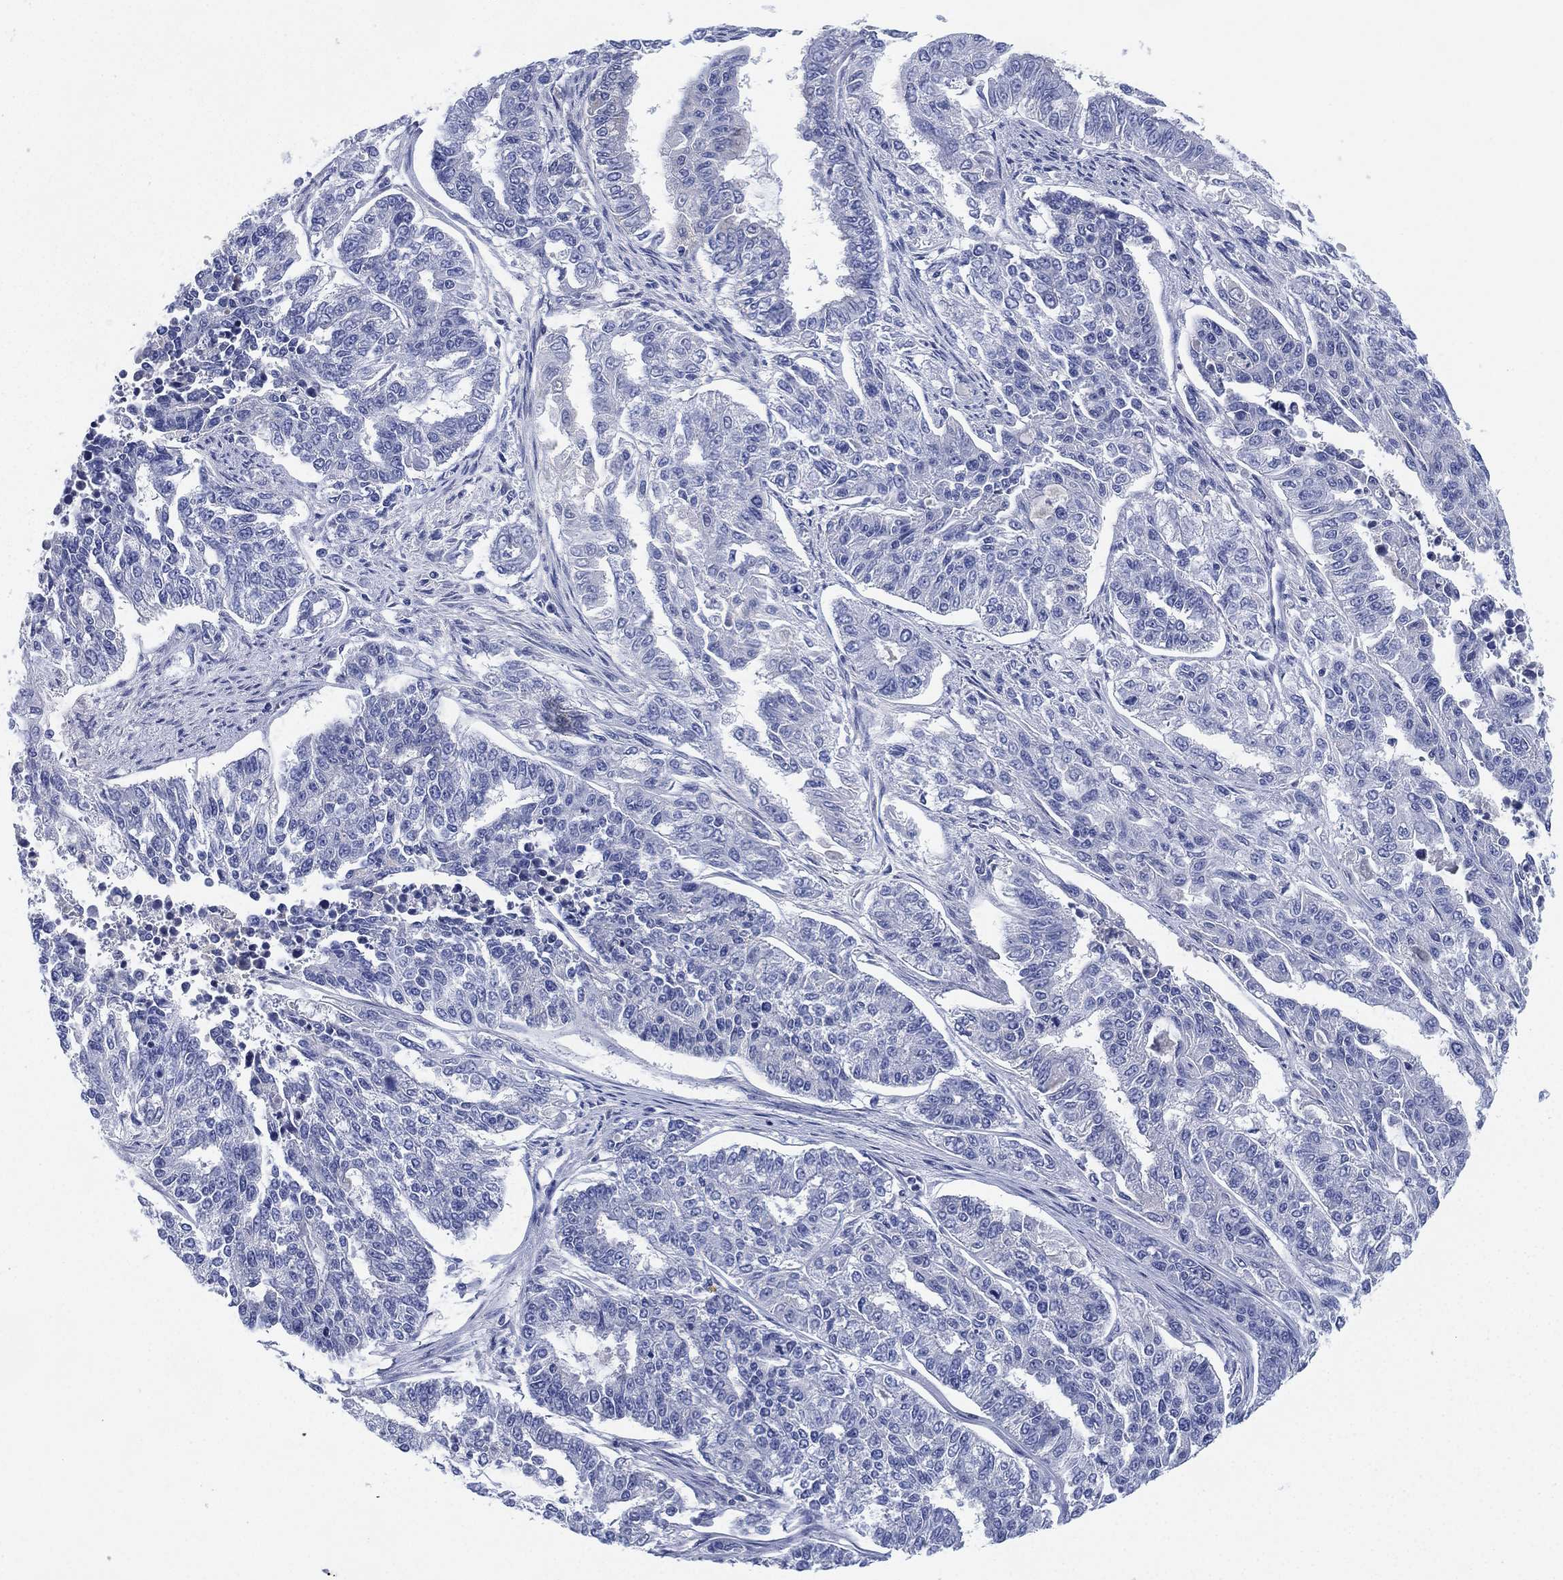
{"staining": {"intensity": "negative", "quantity": "none", "location": "none"}, "tissue": "endometrial cancer", "cell_type": "Tumor cells", "image_type": "cancer", "snomed": [{"axis": "morphology", "description": "Adenocarcinoma, NOS"}, {"axis": "topography", "description": "Uterus"}], "caption": "A photomicrograph of endometrial cancer stained for a protein displays no brown staining in tumor cells. The staining was performed using DAB (3,3'-diaminobenzidine) to visualize the protein expression in brown, while the nuclei were stained in blue with hematoxylin (Magnification: 20x).", "gene": "ADAD2", "patient": {"sex": "female", "age": 59}}